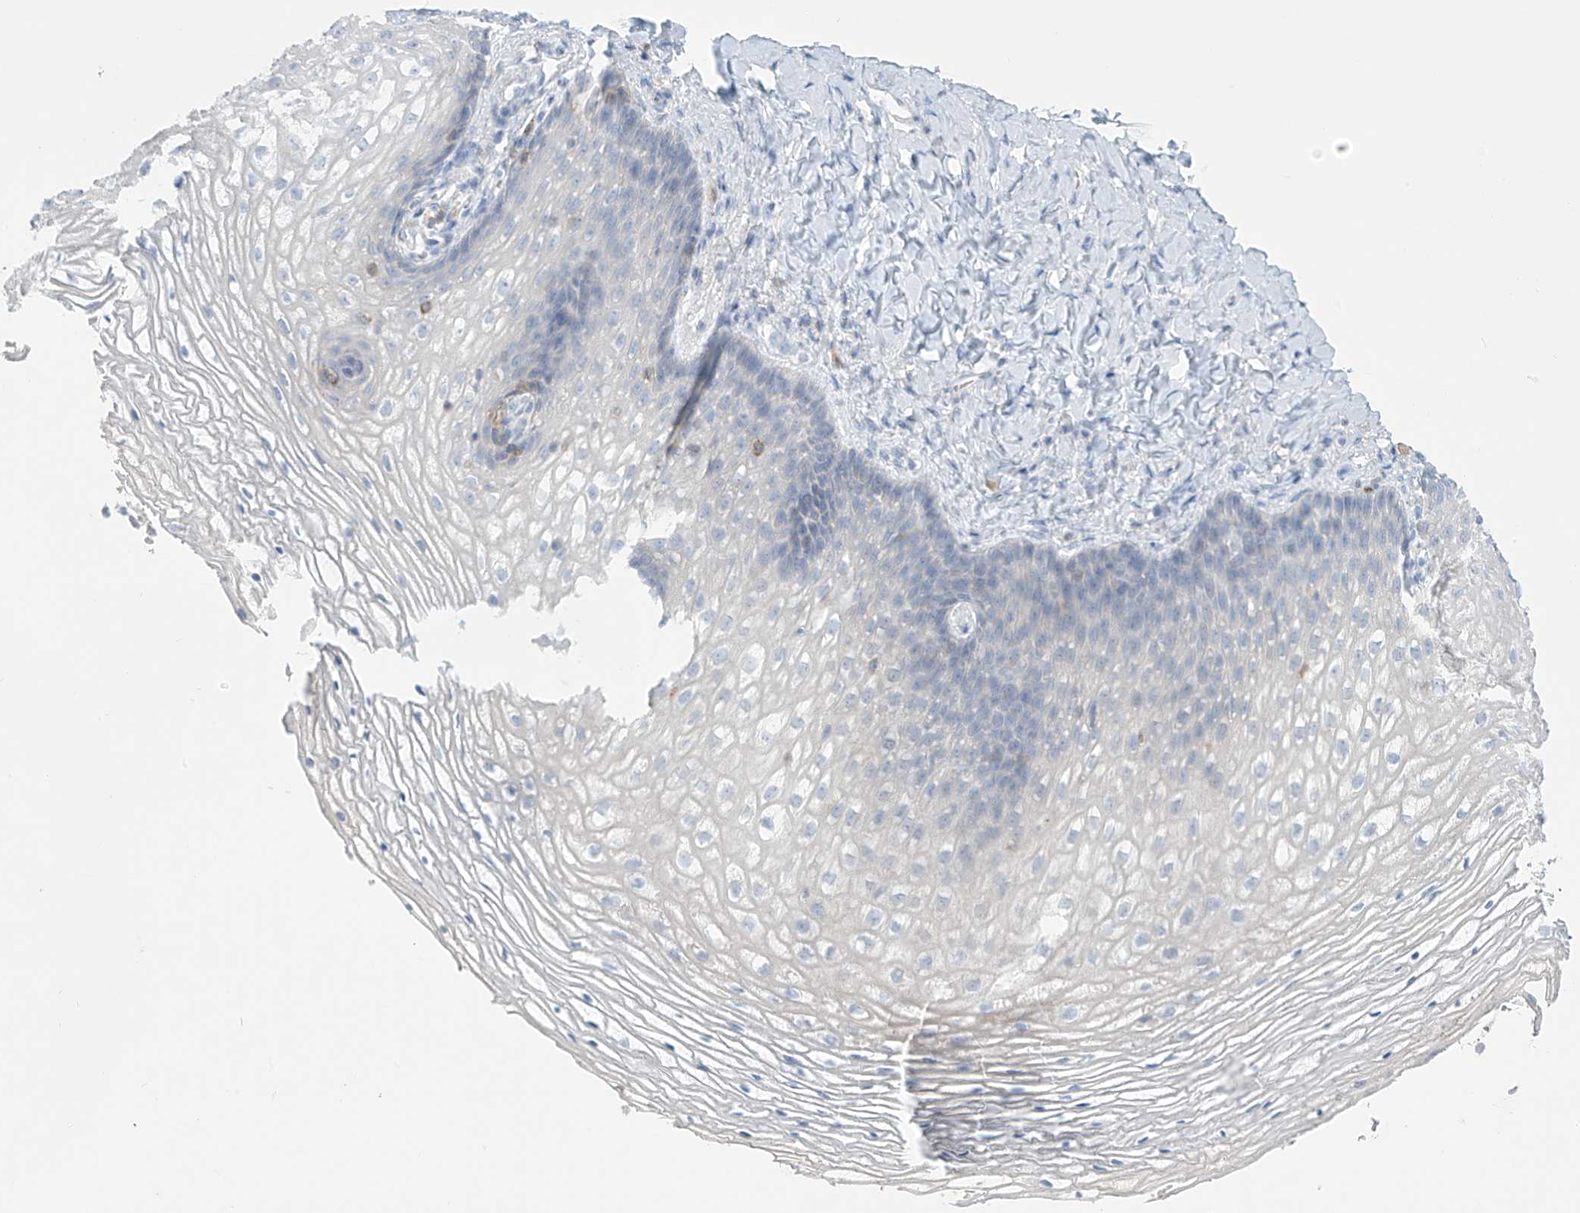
{"staining": {"intensity": "negative", "quantity": "none", "location": "none"}, "tissue": "vagina", "cell_type": "Squamous epithelial cells", "image_type": "normal", "snomed": [{"axis": "morphology", "description": "Normal tissue, NOS"}, {"axis": "topography", "description": "Vagina"}], "caption": "This histopathology image is of normal vagina stained with immunohistochemistry to label a protein in brown with the nuclei are counter-stained blue. There is no positivity in squamous epithelial cells.", "gene": "TRMT2B", "patient": {"sex": "female", "age": 60}}